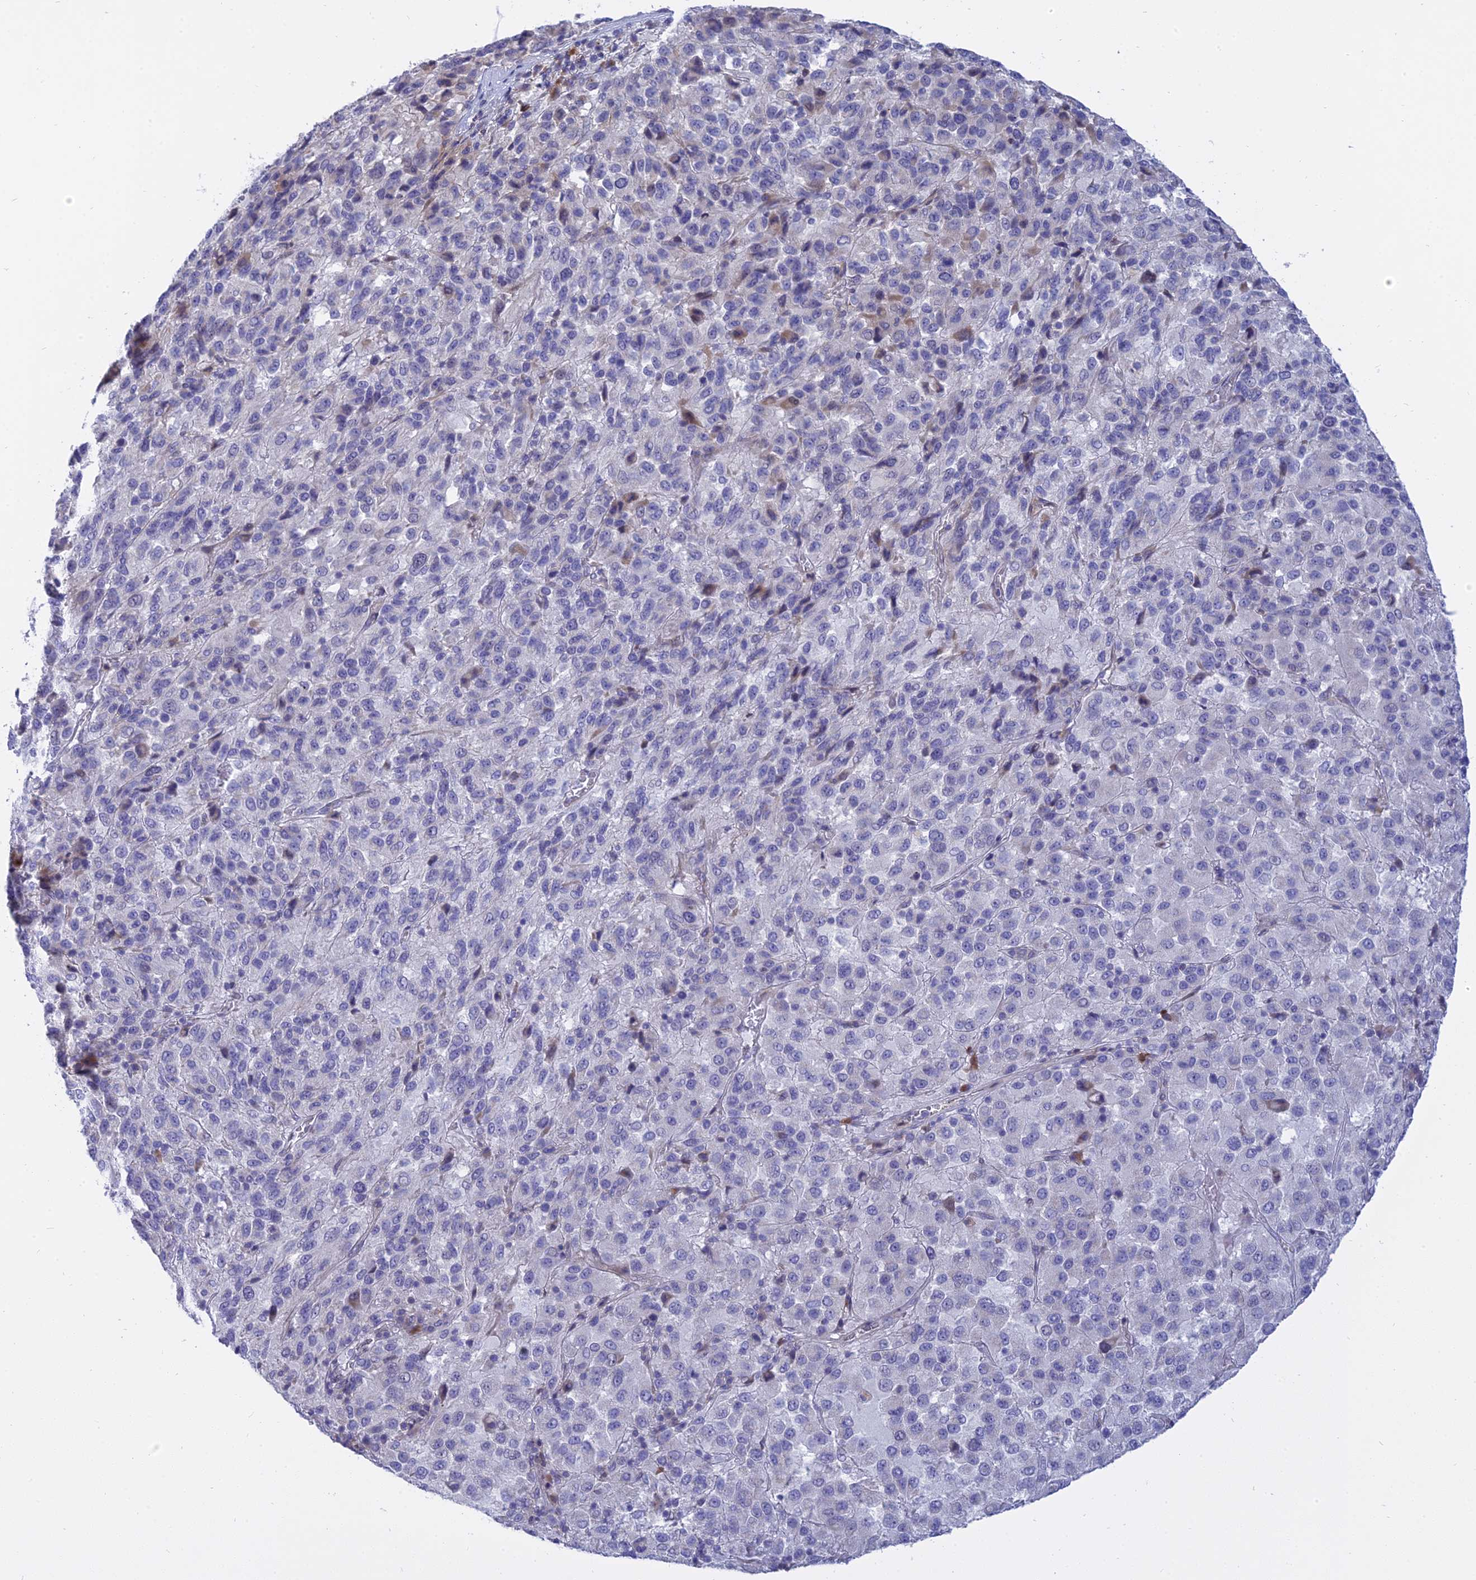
{"staining": {"intensity": "negative", "quantity": "none", "location": "none"}, "tissue": "melanoma", "cell_type": "Tumor cells", "image_type": "cancer", "snomed": [{"axis": "morphology", "description": "Malignant melanoma, Metastatic site"}, {"axis": "topography", "description": "Lung"}], "caption": "Image shows no significant protein staining in tumor cells of melanoma.", "gene": "MBD3L1", "patient": {"sex": "male", "age": 64}}